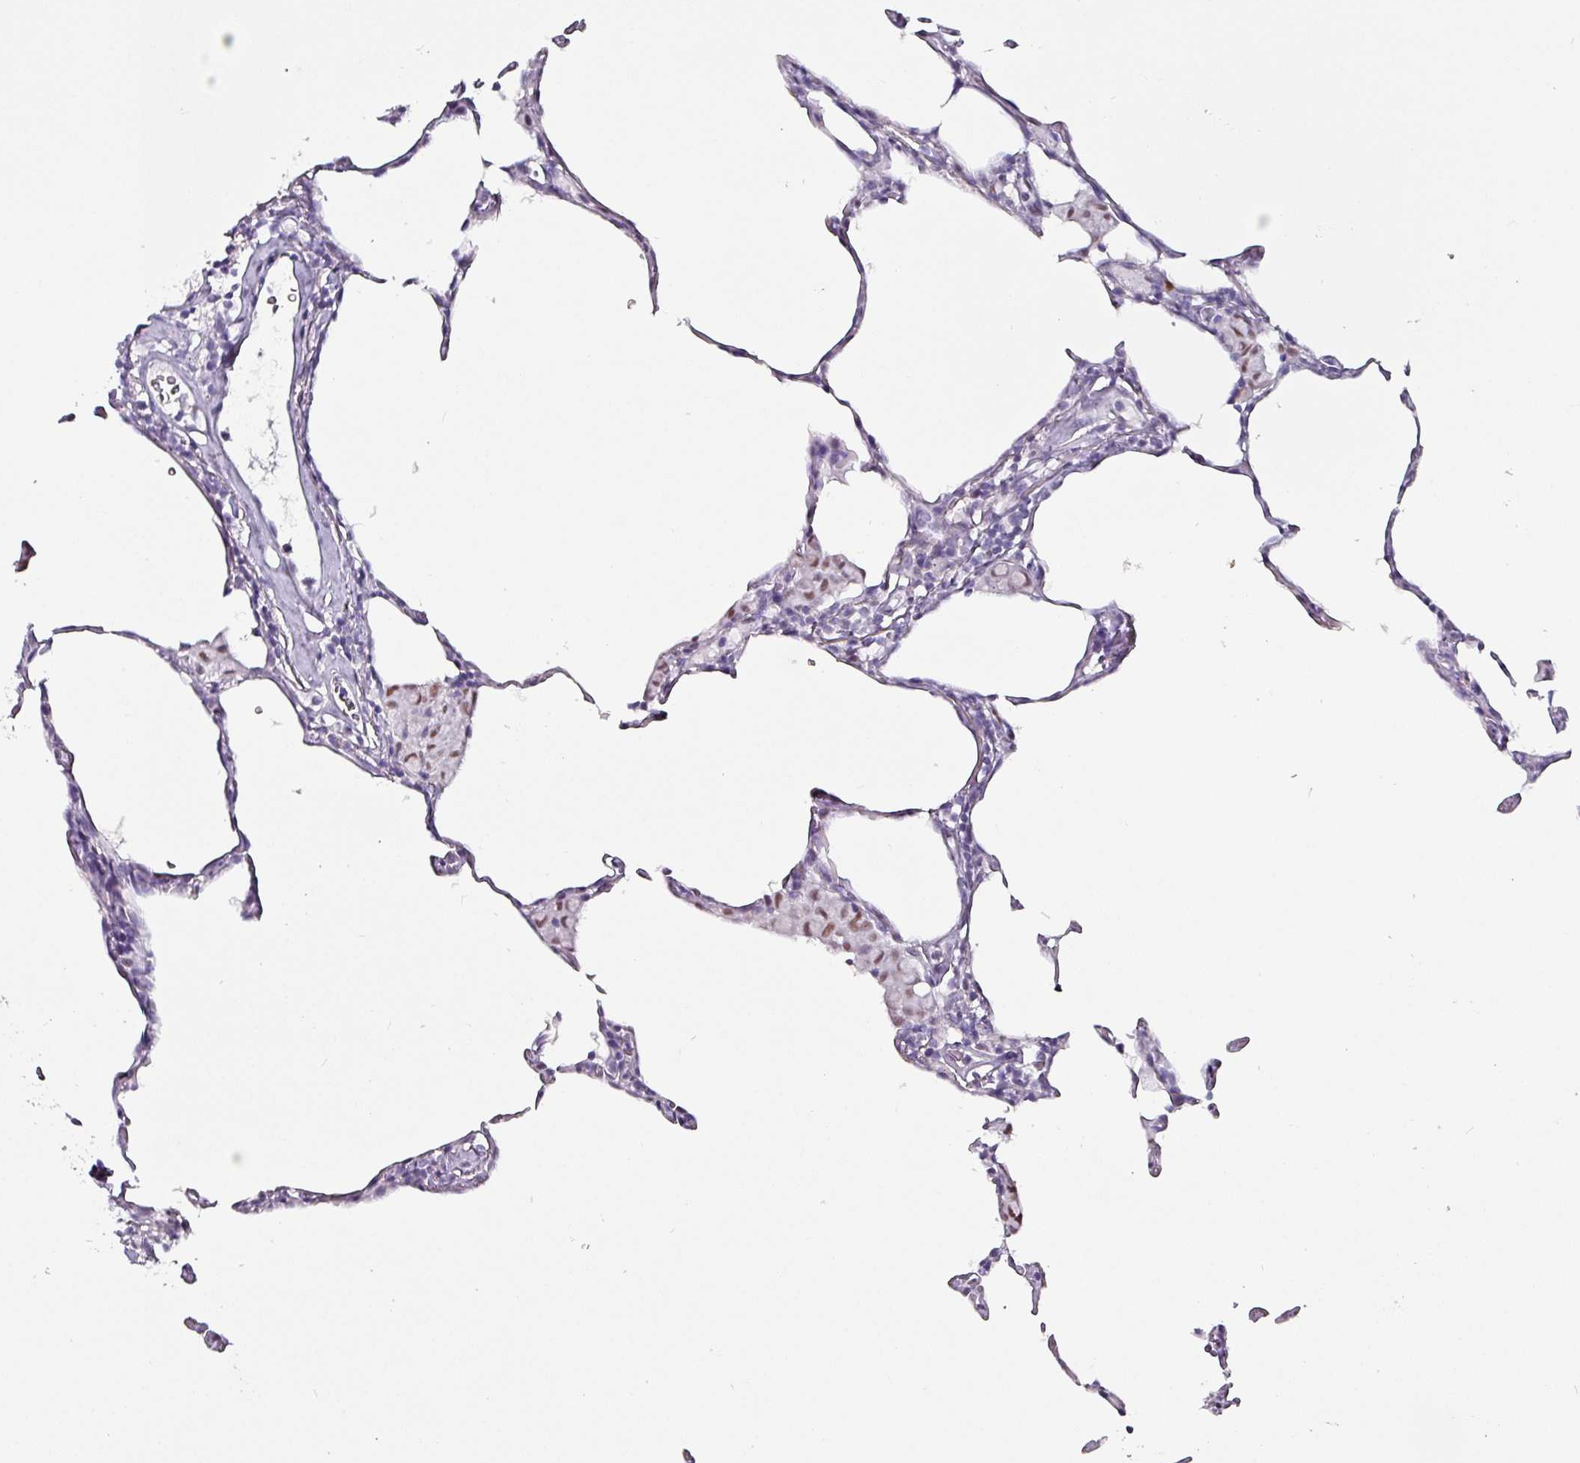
{"staining": {"intensity": "negative", "quantity": "none", "location": "none"}, "tissue": "lung", "cell_type": "Alveolar cells", "image_type": "normal", "snomed": [{"axis": "morphology", "description": "Normal tissue, NOS"}, {"axis": "topography", "description": "Lung"}], "caption": "This is an immunohistochemistry (IHC) image of unremarkable human lung. There is no positivity in alveolar cells.", "gene": "ZNF816", "patient": {"sex": "female", "age": 57}}